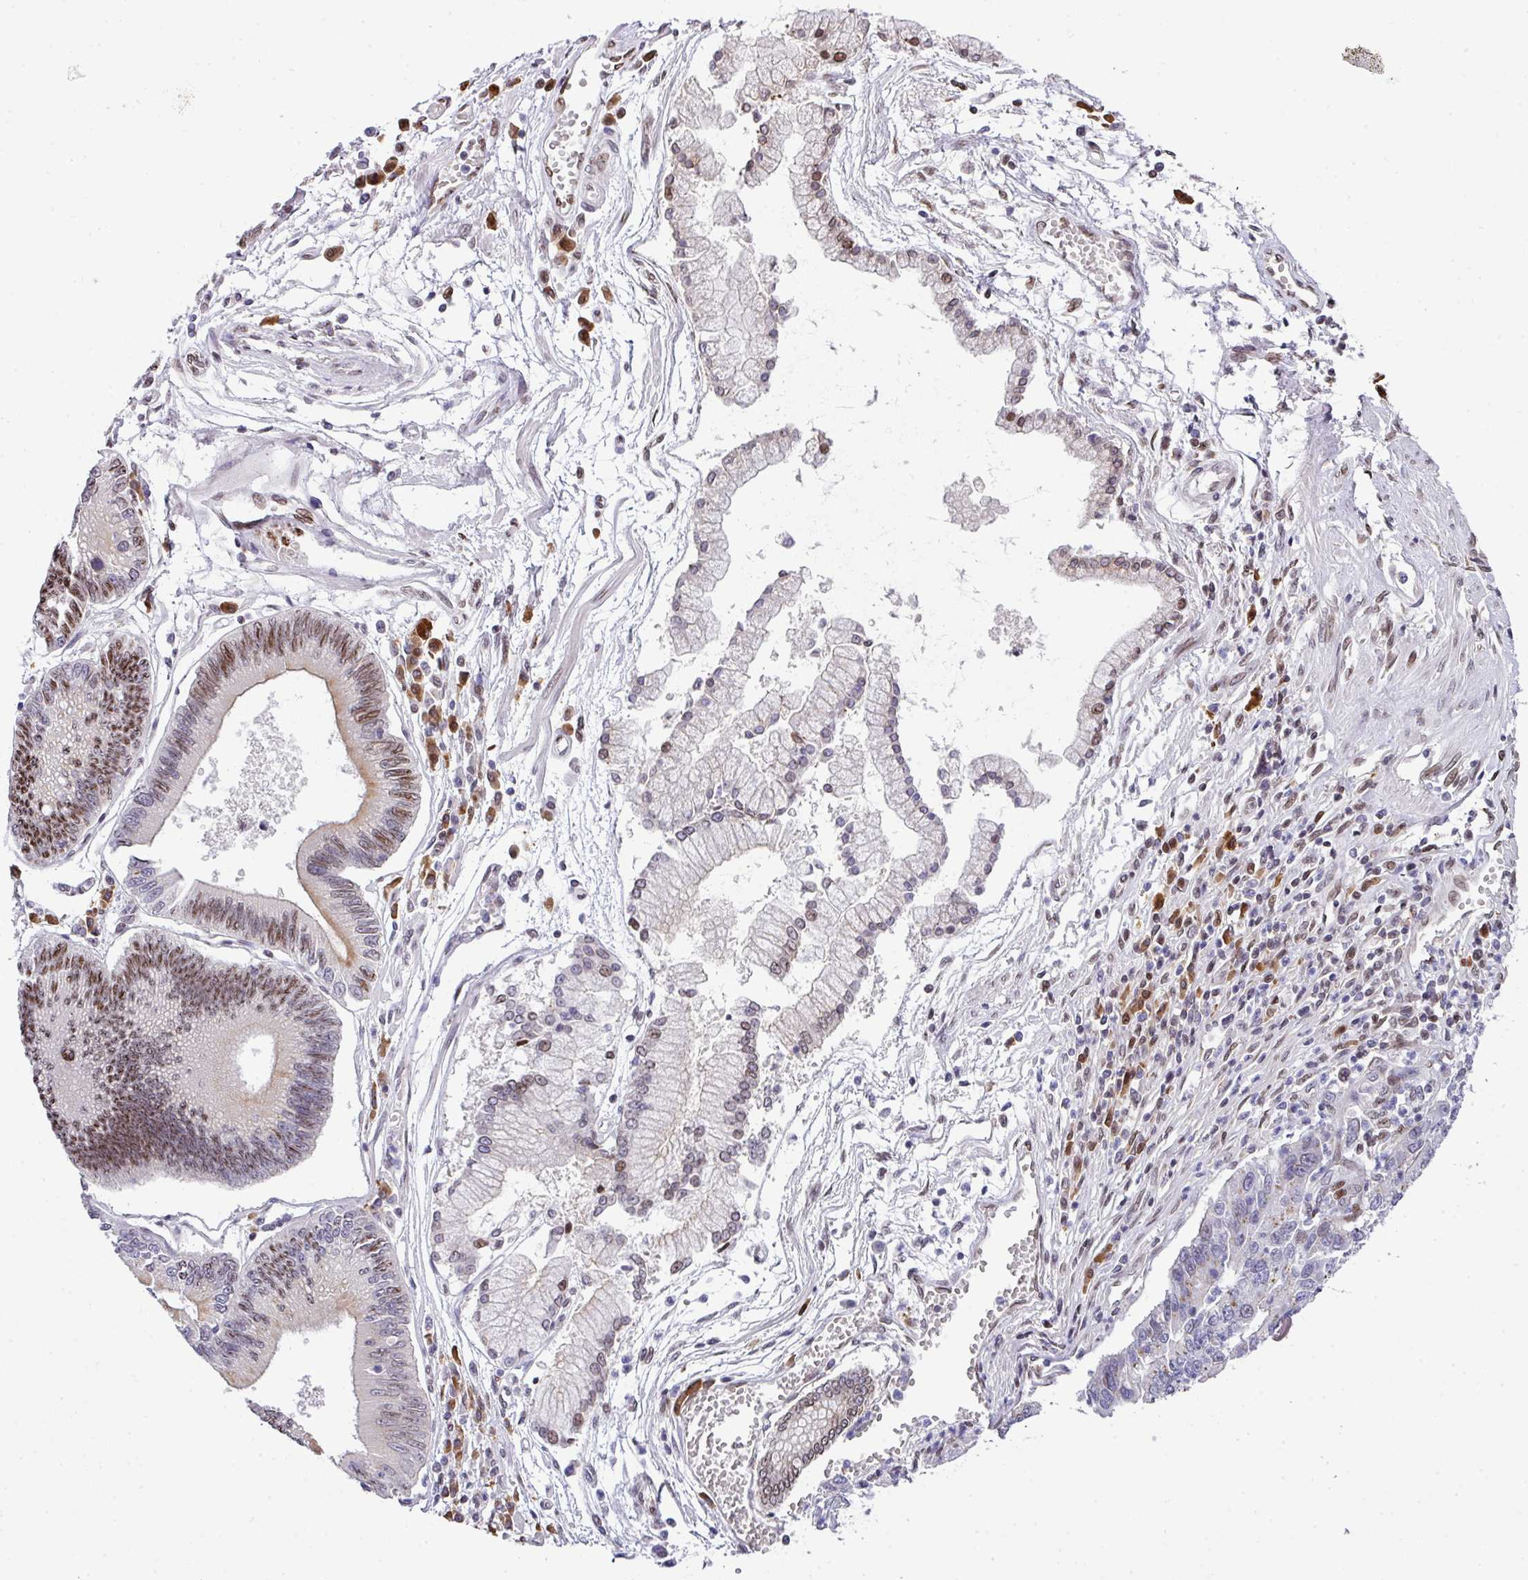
{"staining": {"intensity": "moderate", "quantity": "<25%", "location": "nuclear"}, "tissue": "stomach cancer", "cell_type": "Tumor cells", "image_type": "cancer", "snomed": [{"axis": "morphology", "description": "Adenocarcinoma, NOS"}, {"axis": "topography", "description": "Stomach"}], "caption": "Stomach adenocarcinoma was stained to show a protein in brown. There is low levels of moderate nuclear staining in about <25% of tumor cells.", "gene": "PLK1", "patient": {"sex": "male", "age": 59}}